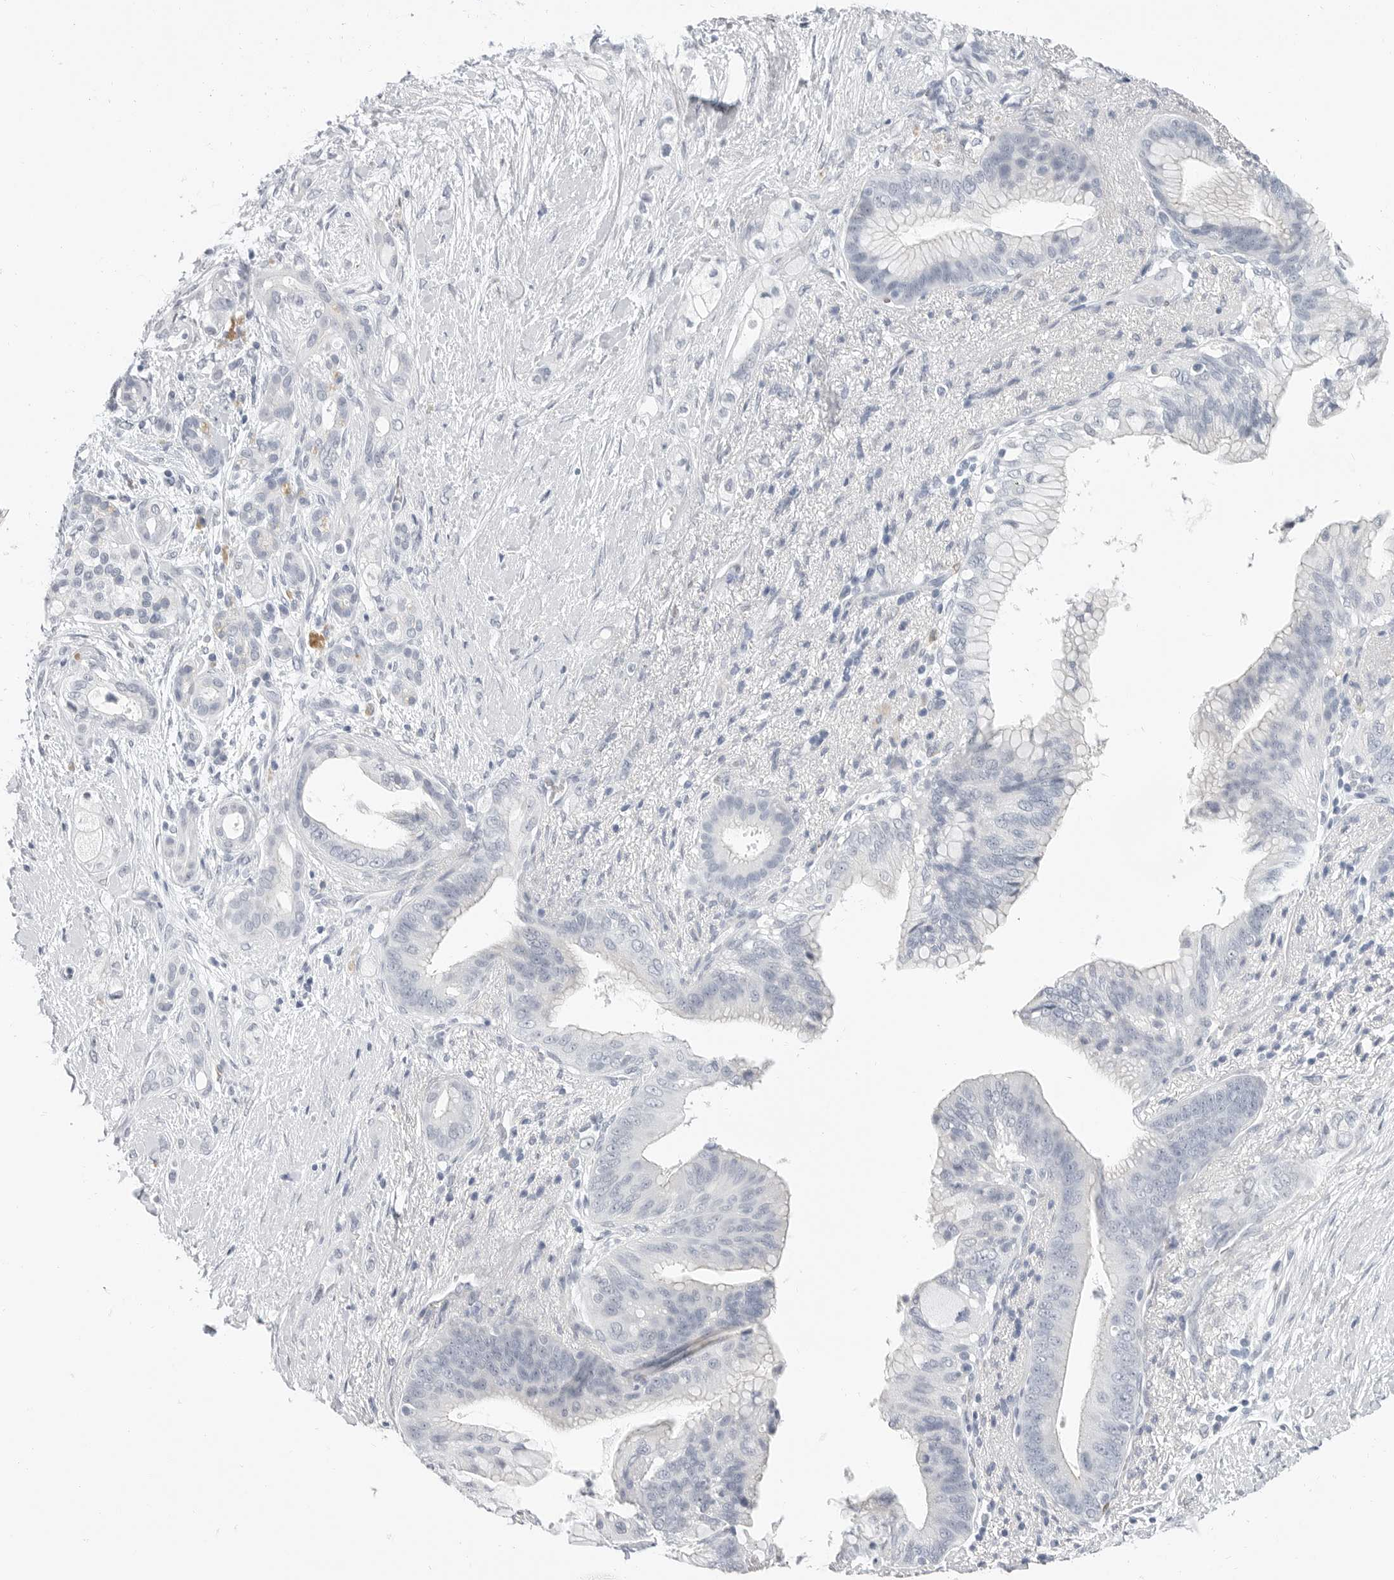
{"staining": {"intensity": "negative", "quantity": "none", "location": "none"}, "tissue": "pancreatic cancer", "cell_type": "Tumor cells", "image_type": "cancer", "snomed": [{"axis": "morphology", "description": "Adenocarcinoma, NOS"}, {"axis": "topography", "description": "Pancreas"}], "caption": "Immunohistochemistry (IHC) of human pancreatic cancer demonstrates no positivity in tumor cells.", "gene": "PLN", "patient": {"sex": "male", "age": 53}}